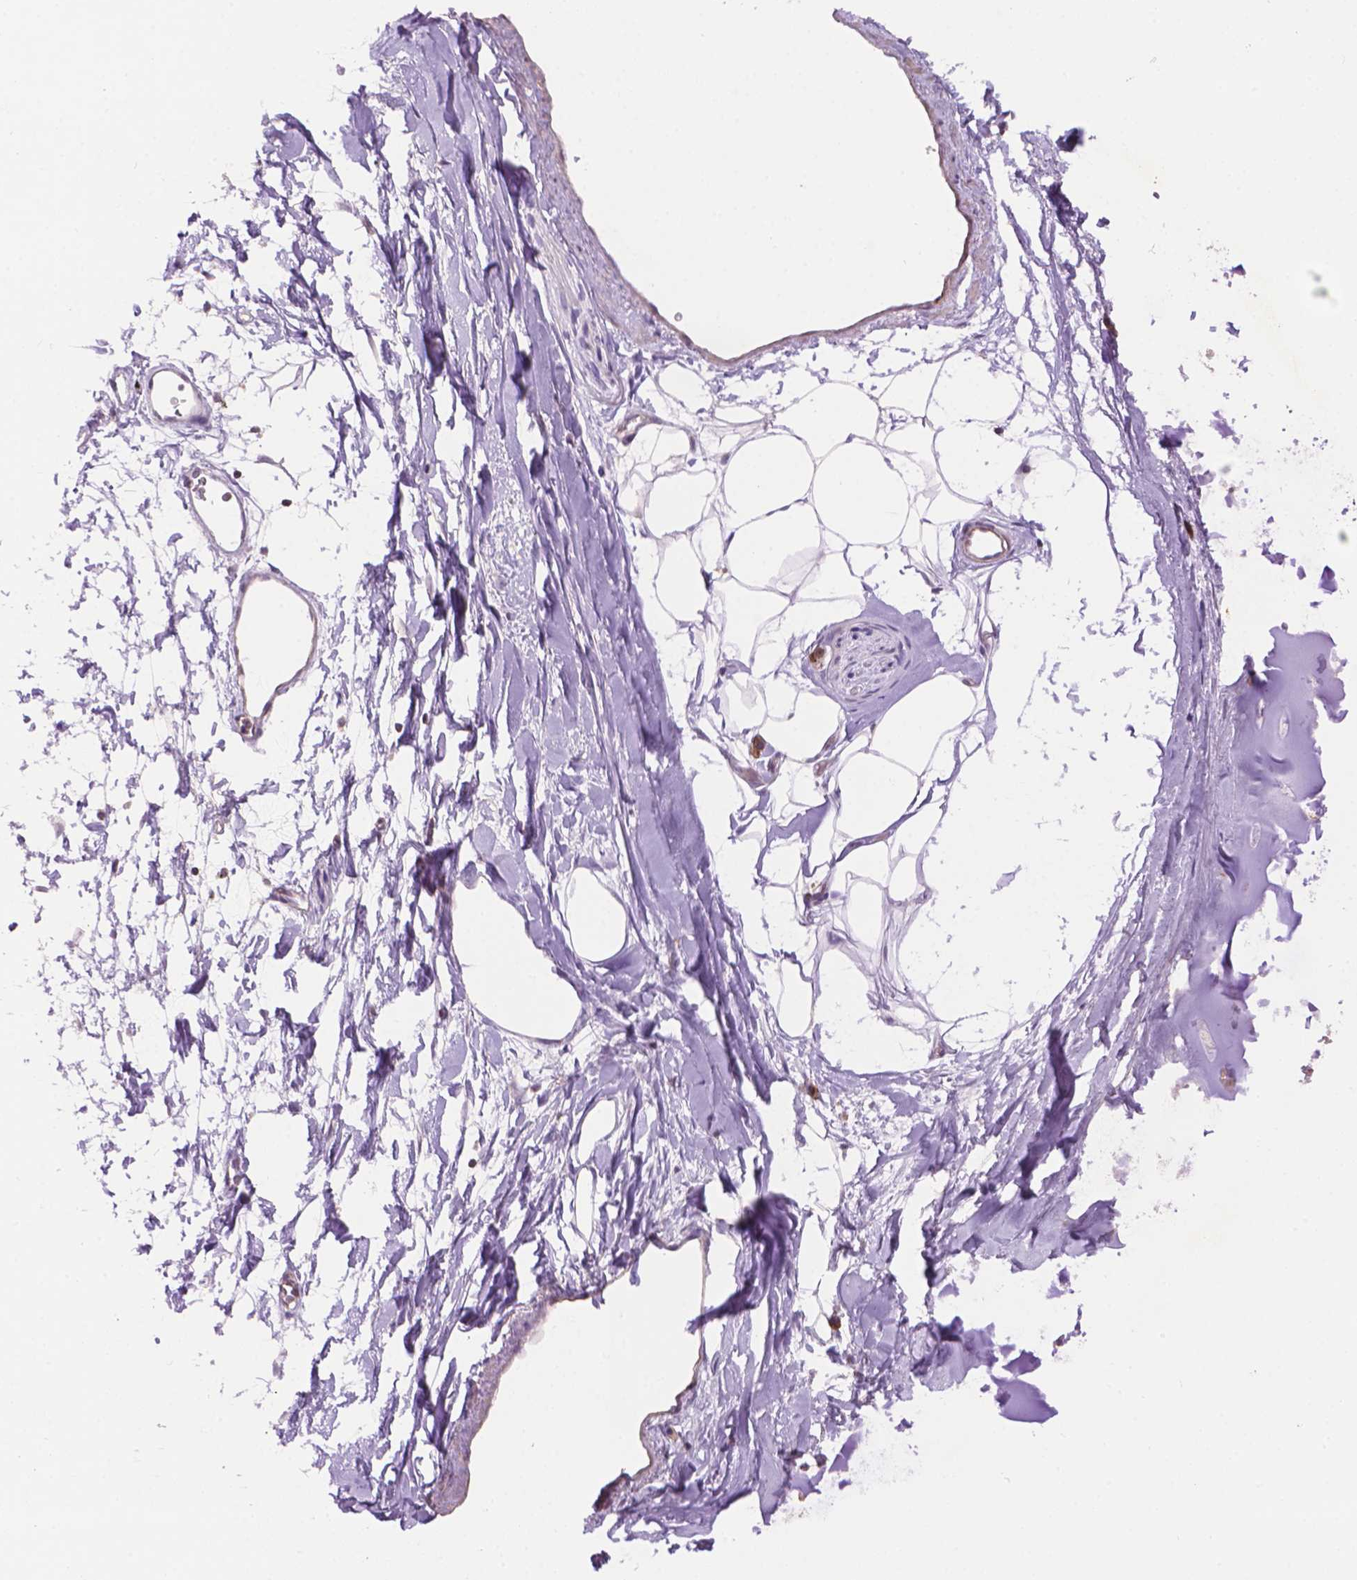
{"staining": {"intensity": "negative", "quantity": "none", "location": "none"}, "tissue": "adipose tissue", "cell_type": "Adipocytes", "image_type": "normal", "snomed": [{"axis": "morphology", "description": "Normal tissue, NOS"}, {"axis": "topography", "description": "Cartilage tissue"}, {"axis": "topography", "description": "Bronchus"}], "caption": "Immunohistochemical staining of unremarkable human adipose tissue demonstrates no significant expression in adipocytes.", "gene": "TMEM184A", "patient": {"sex": "male", "age": 58}}